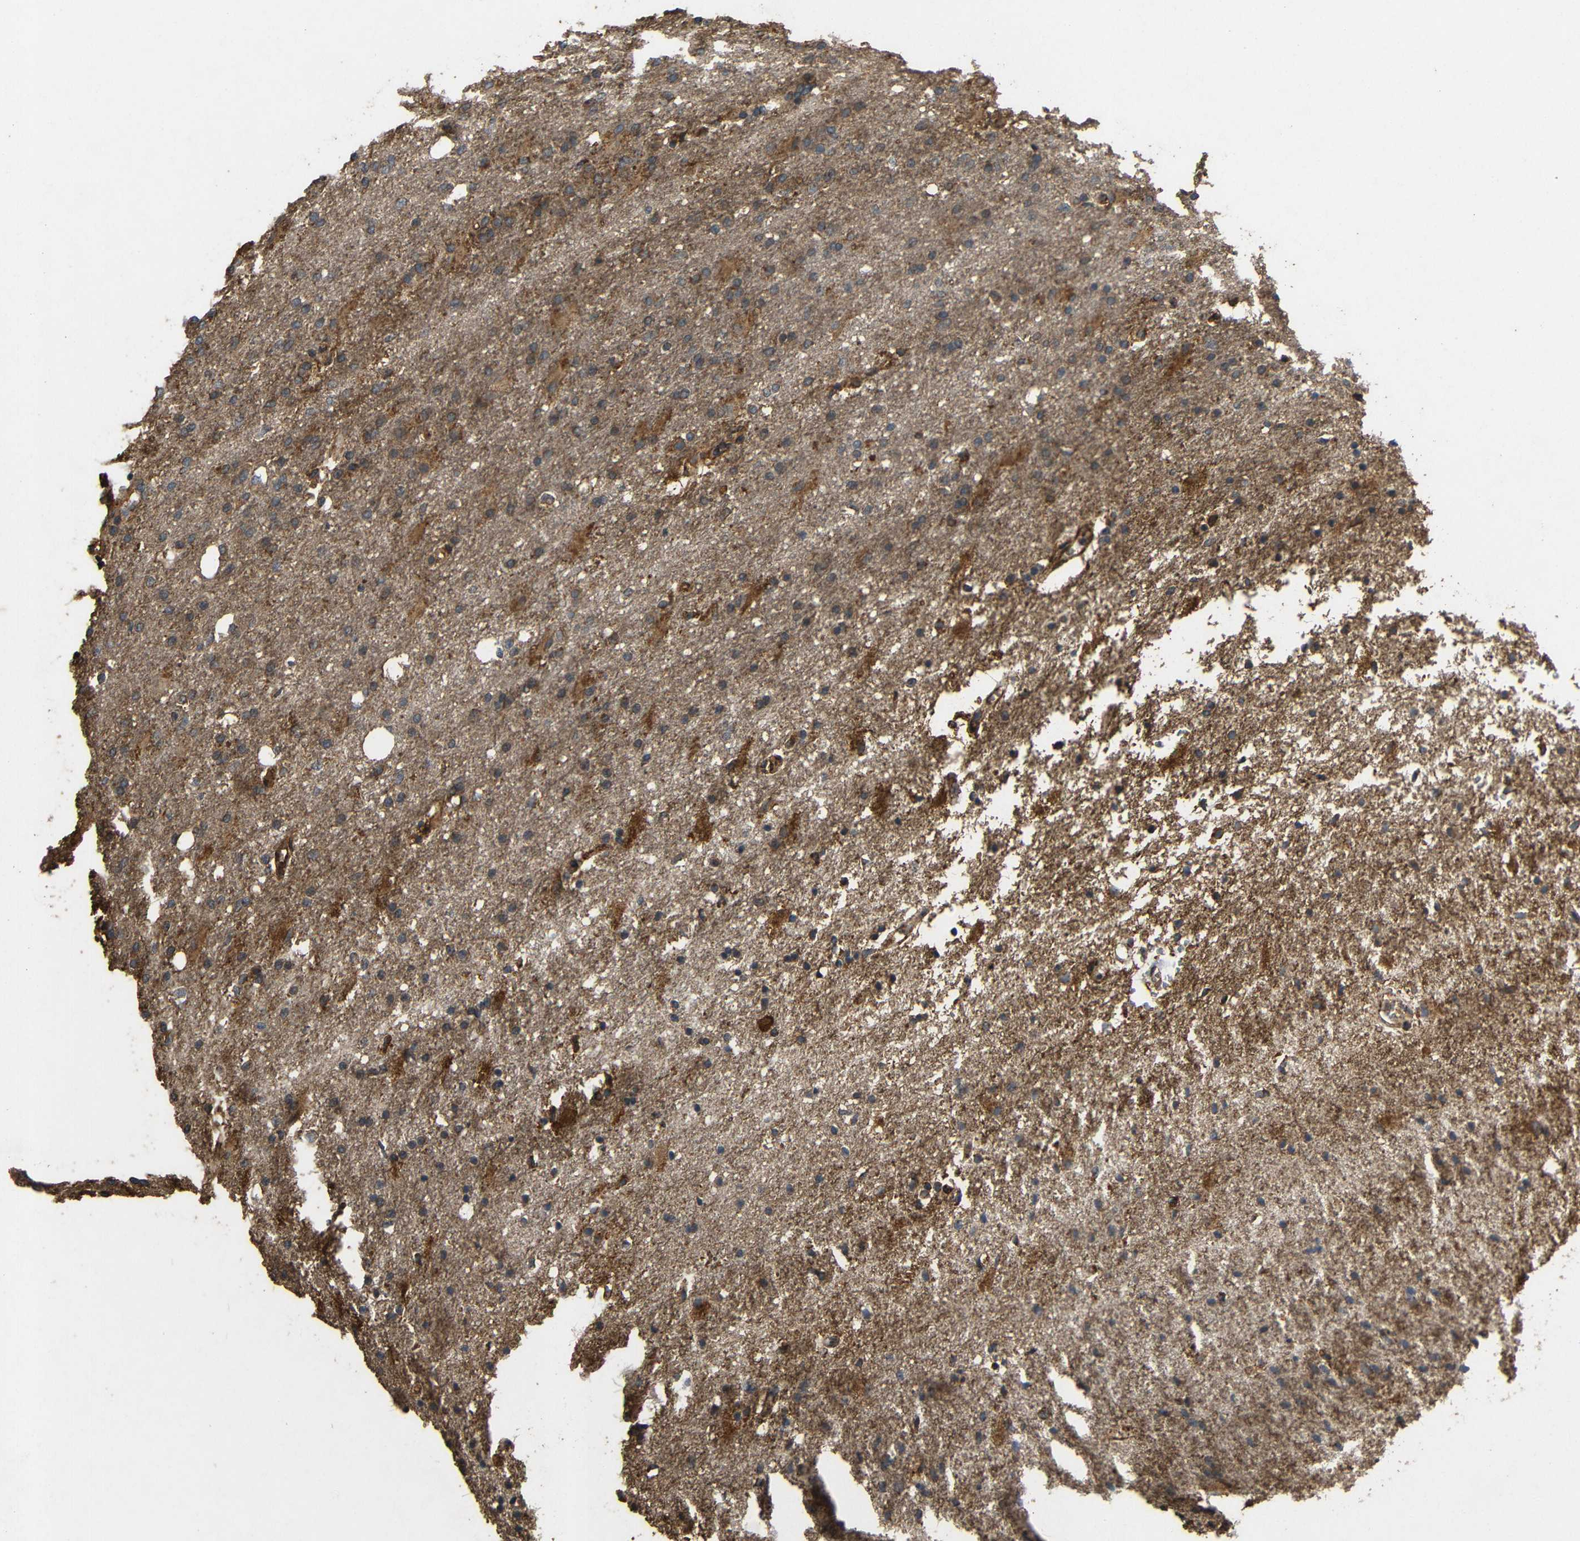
{"staining": {"intensity": "moderate", "quantity": "25%-75%", "location": "cytoplasmic/membranous"}, "tissue": "glioma", "cell_type": "Tumor cells", "image_type": "cancer", "snomed": [{"axis": "morphology", "description": "Normal tissue, NOS"}, {"axis": "morphology", "description": "Glioma, malignant, High grade"}, {"axis": "topography", "description": "Cerebral cortex"}], "caption": "About 25%-75% of tumor cells in human malignant high-grade glioma display moderate cytoplasmic/membranous protein staining as visualized by brown immunohistochemical staining.", "gene": "EIF2S1", "patient": {"sex": "male", "age": 77}}